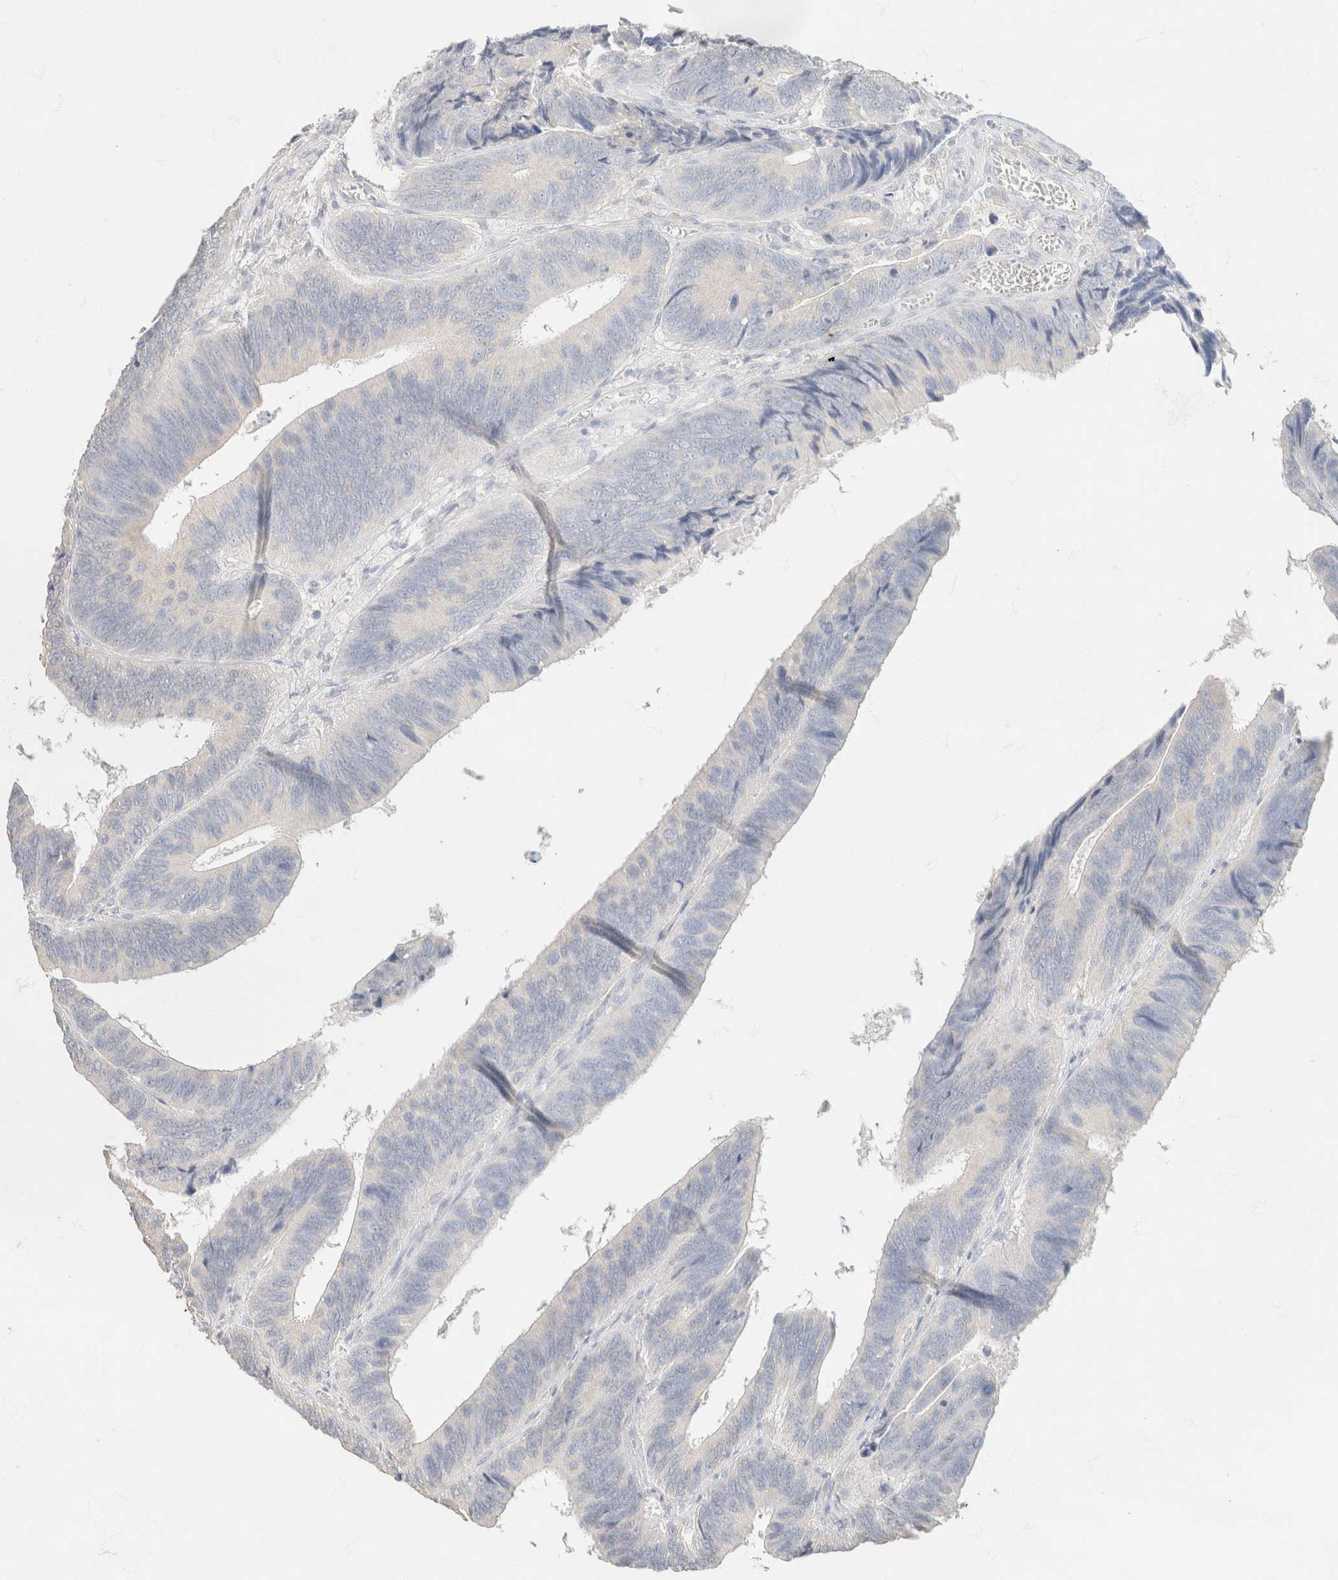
{"staining": {"intensity": "negative", "quantity": "none", "location": "none"}, "tissue": "colorectal cancer", "cell_type": "Tumor cells", "image_type": "cancer", "snomed": [{"axis": "morphology", "description": "Adenocarcinoma, NOS"}, {"axis": "topography", "description": "Colon"}], "caption": "The immunohistochemistry (IHC) photomicrograph has no significant positivity in tumor cells of colorectal adenocarcinoma tissue.", "gene": "CA12", "patient": {"sex": "male", "age": 72}}